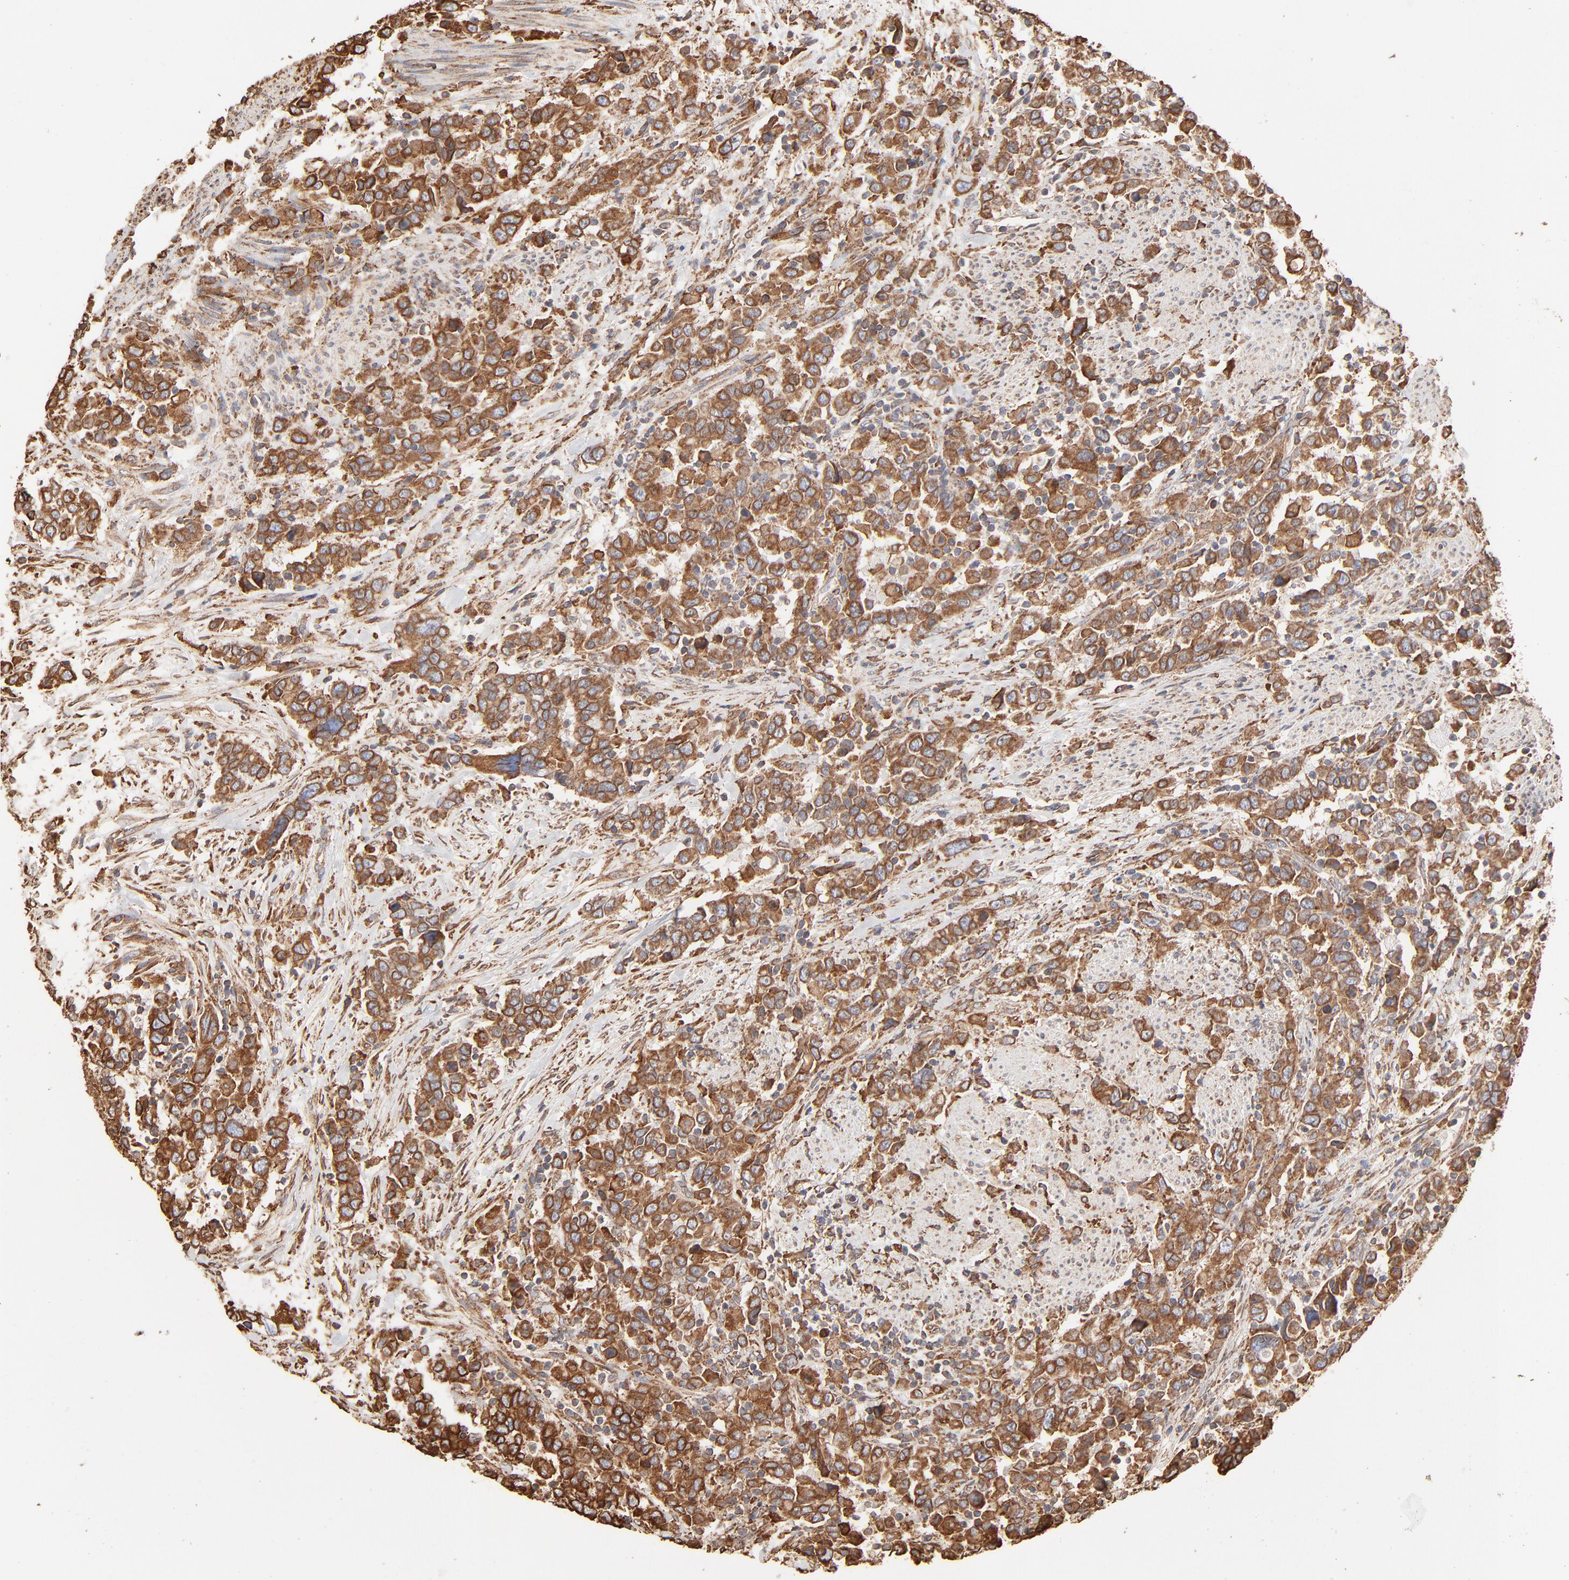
{"staining": {"intensity": "moderate", "quantity": ">75%", "location": "cytoplasmic/membranous"}, "tissue": "urothelial cancer", "cell_type": "Tumor cells", "image_type": "cancer", "snomed": [{"axis": "morphology", "description": "Urothelial carcinoma, High grade"}, {"axis": "topography", "description": "Urinary bladder"}], "caption": "High-grade urothelial carcinoma stained for a protein (brown) displays moderate cytoplasmic/membranous positive expression in about >75% of tumor cells.", "gene": "PDIA3", "patient": {"sex": "male", "age": 61}}